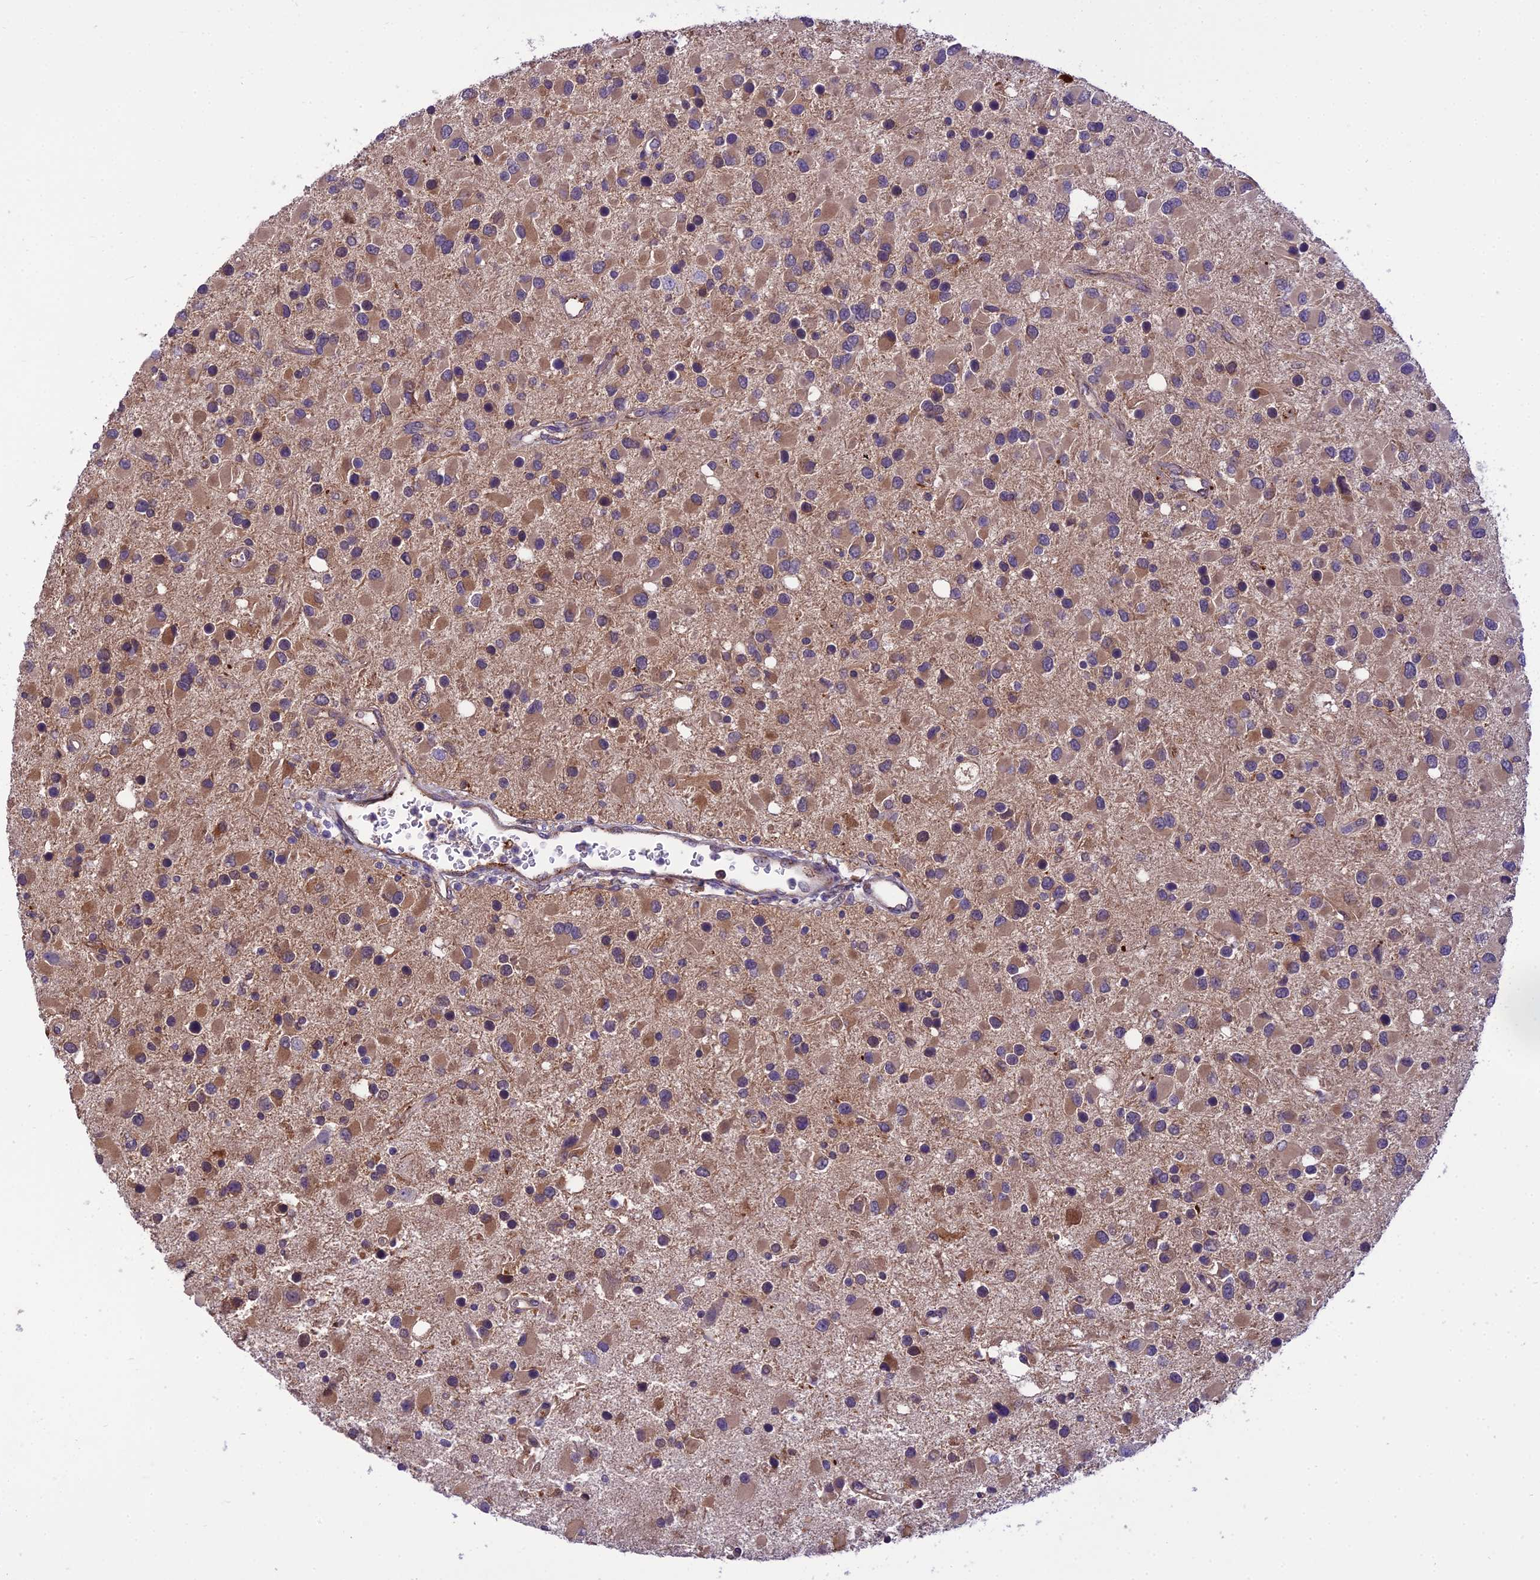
{"staining": {"intensity": "moderate", "quantity": ">75%", "location": "cytoplasmic/membranous"}, "tissue": "glioma", "cell_type": "Tumor cells", "image_type": "cancer", "snomed": [{"axis": "morphology", "description": "Glioma, malignant, High grade"}, {"axis": "topography", "description": "Brain"}], "caption": "An immunohistochemistry (IHC) histopathology image of neoplastic tissue is shown. Protein staining in brown shows moderate cytoplasmic/membranous positivity in glioma within tumor cells.", "gene": "BORCS6", "patient": {"sex": "male", "age": 53}}